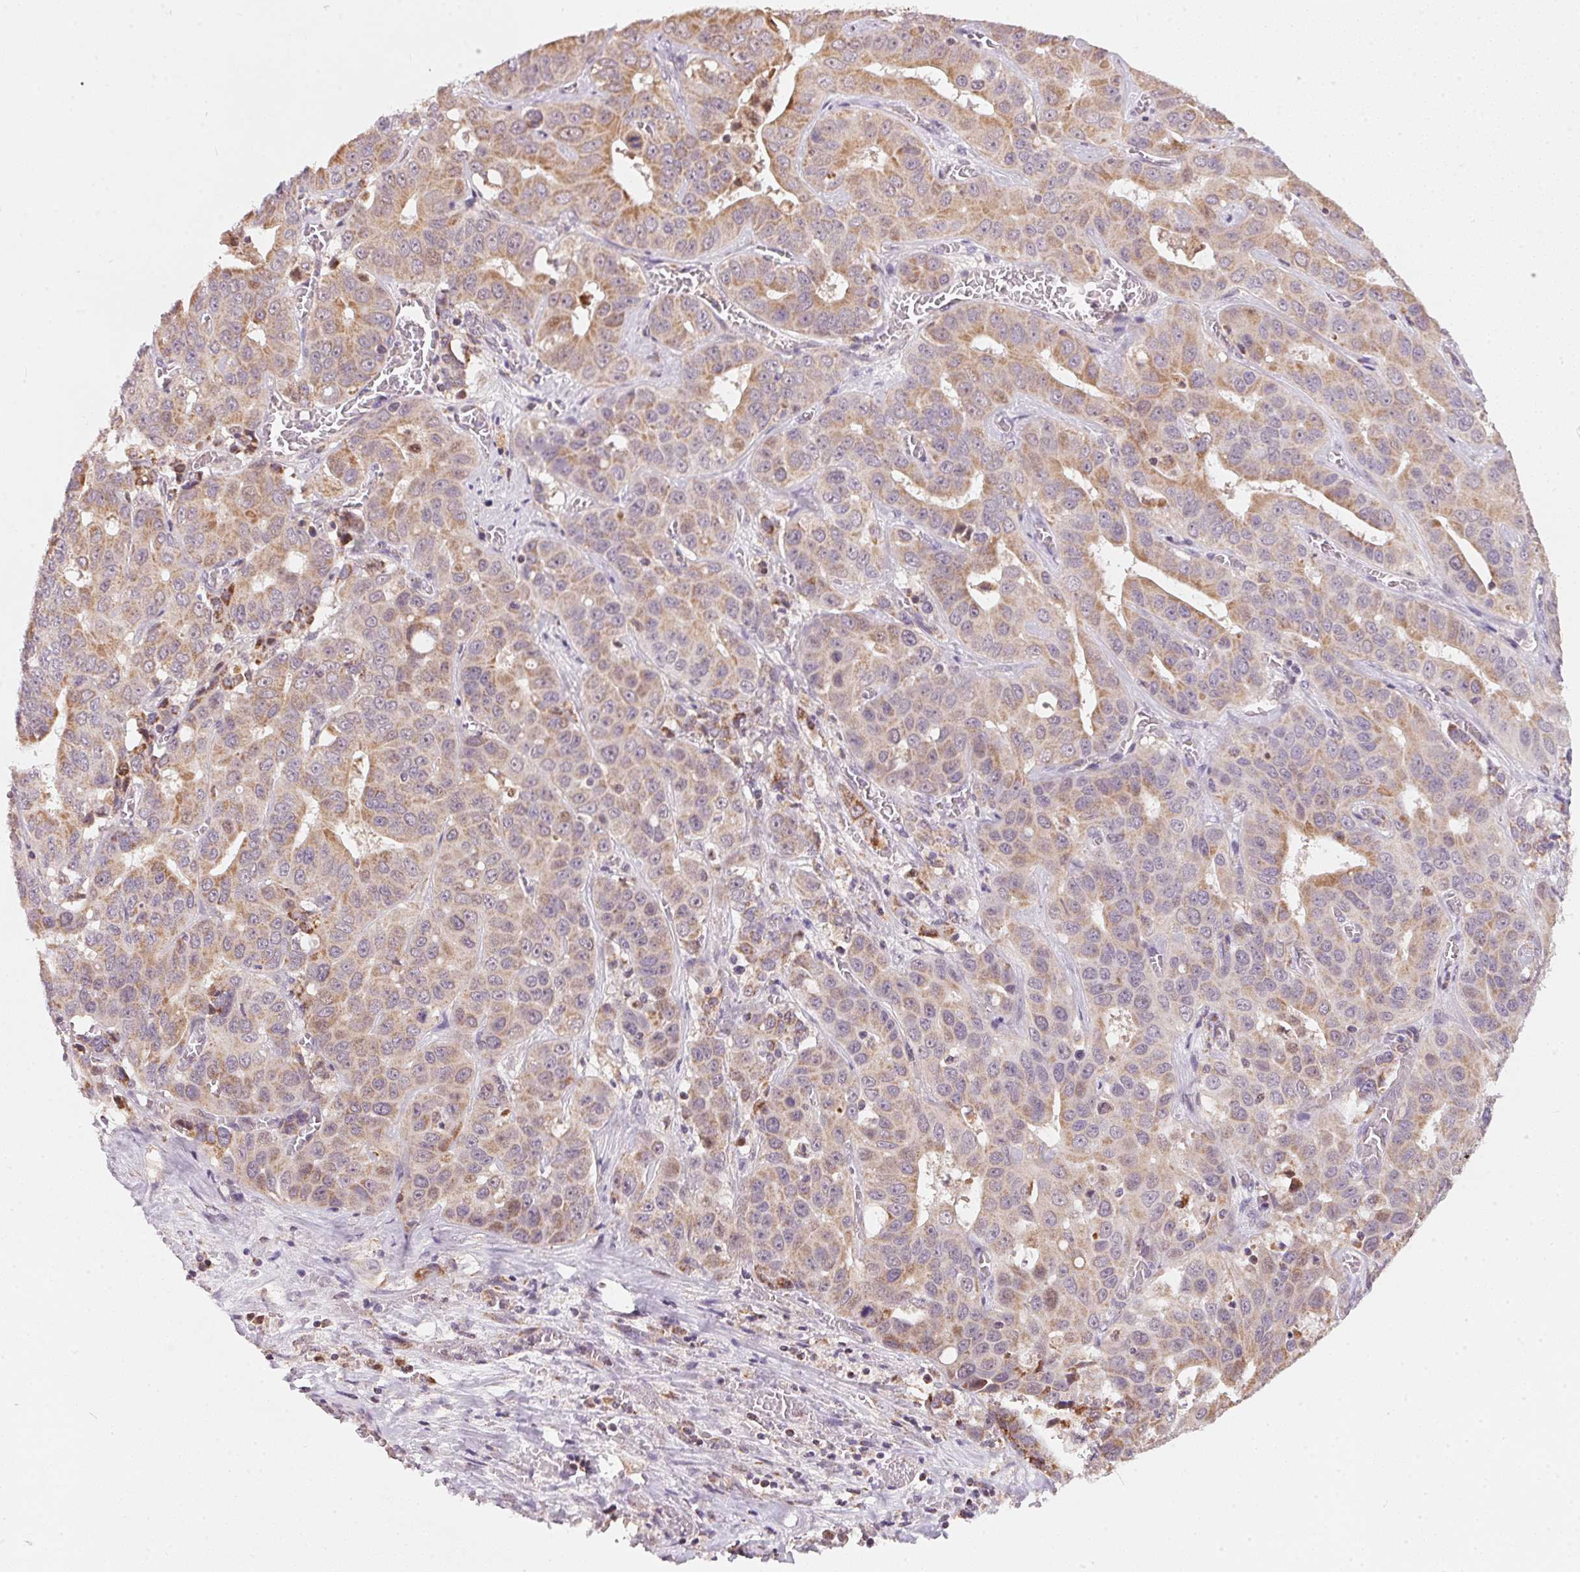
{"staining": {"intensity": "moderate", "quantity": "25%-75%", "location": "cytoplasmic/membranous"}, "tissue": "liver cancer", "cell_type": "Tumor cells", "image_type": "cancer", "snomed": [{"axis": "morphology", "description": "Cholangiocarcinoma"}, {"axis": "topography", "description": "Liver"}], "caption": "An image of cholangiocarcinoma (liver) stained for a protein reveals moderate cytoplasmic/membranous brown staining in tumor cells.", "gene": "COQ7", "patient": {"sex": "female", "age": 52}}